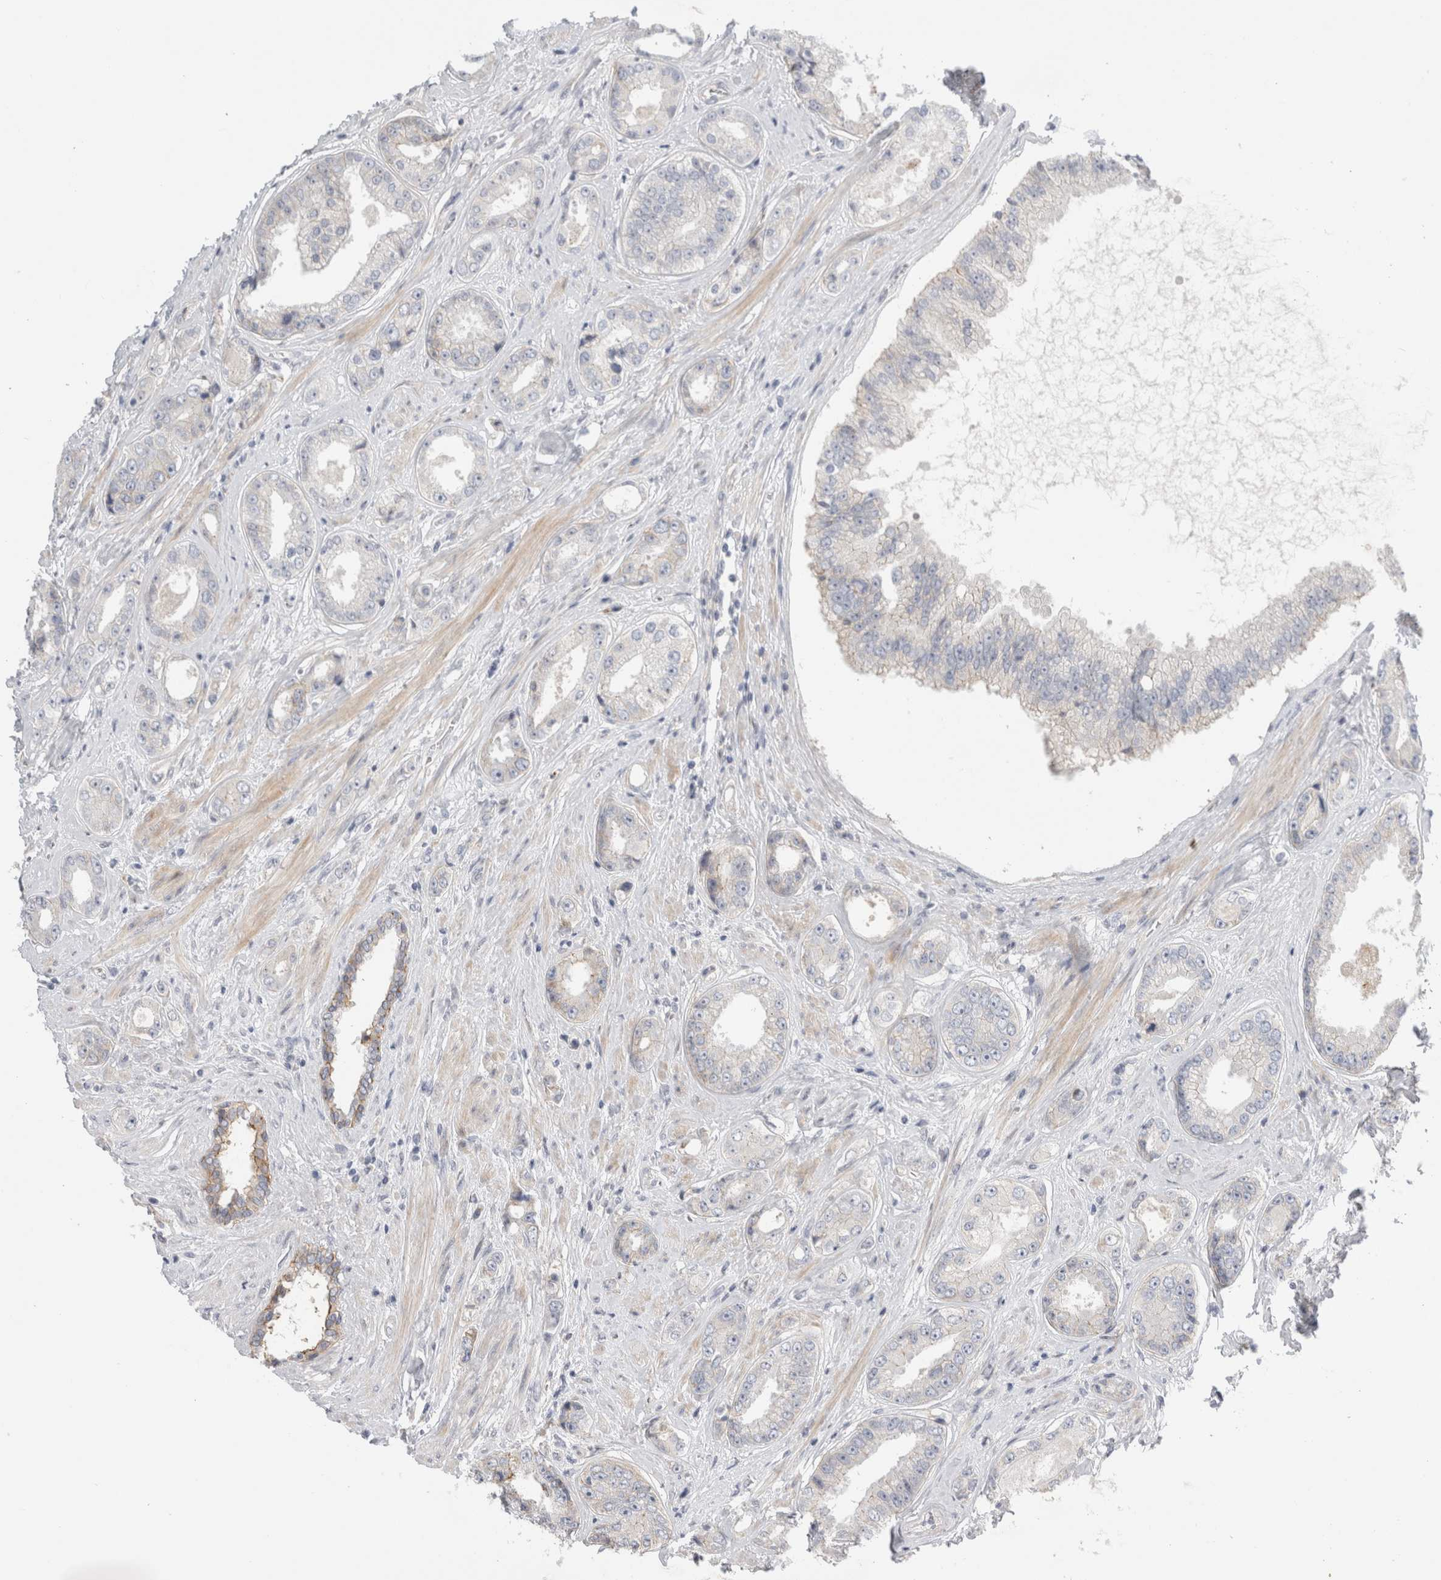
{"staining": {"intensity": "negative", "quantity": "none", "location": "none"}, "tissue": "prostate cancer", "cell_type": "Tumor cells", "image_type": "cancer", "snomed": [{"axis": "morphology", "description": "Adenocarcinoma, High grade"}, {"axis": "topography", "description": "Prostate"}], "caption": "Immunohistochemistry (IHC) image of neoplastic tissue: human prostate cancer (high-grade adenocarcinoma) stained with DAB (3,3'-diaminobenzidine) demonstrates no significant protein expression in tumor cells. (DAB (3,3'-diaminobenzidine) IHC visualized using brightfield microscopy, high magnification).", "gene": "VANGL1", "patient": {"sex": "male", "age": 61}}